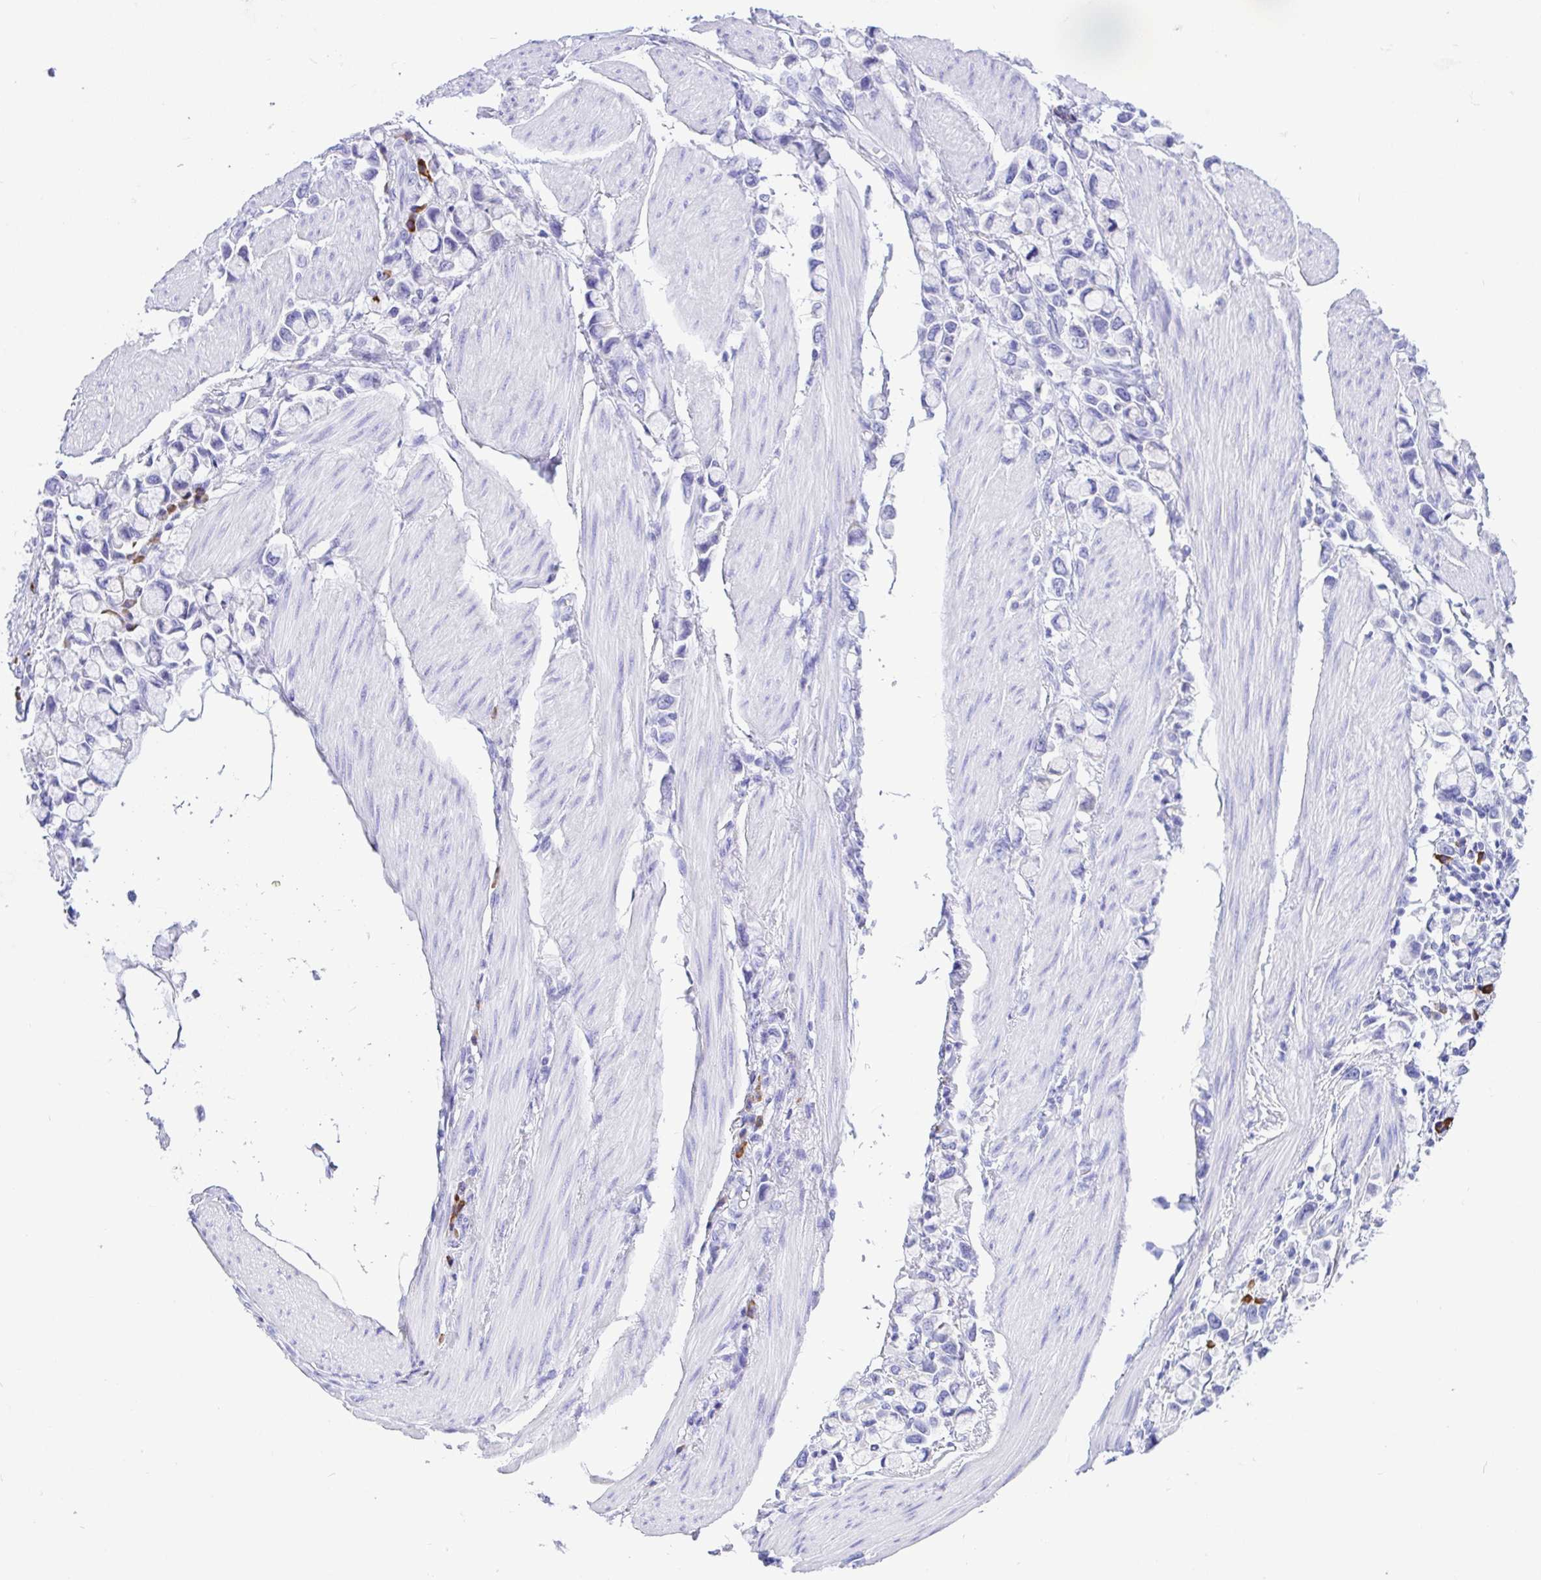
{"staining": {"intensity": "negative", "quantity": "none", "location": "none"}, "tissue": "stomach cancer", "cell_type": "Tumor cells", "image_type": "cancer", "snomed": [{"axis": "morphology", "description": "Adenocarcinoma, NOS"}, {"axis": "topography", "description": "Stomach"}], "caption": "An image of human stomach adenocarcinoma is negative for staining in tumor cells.", "gene": "BEST4", "patient": {"sex": "female", "age": 81}}